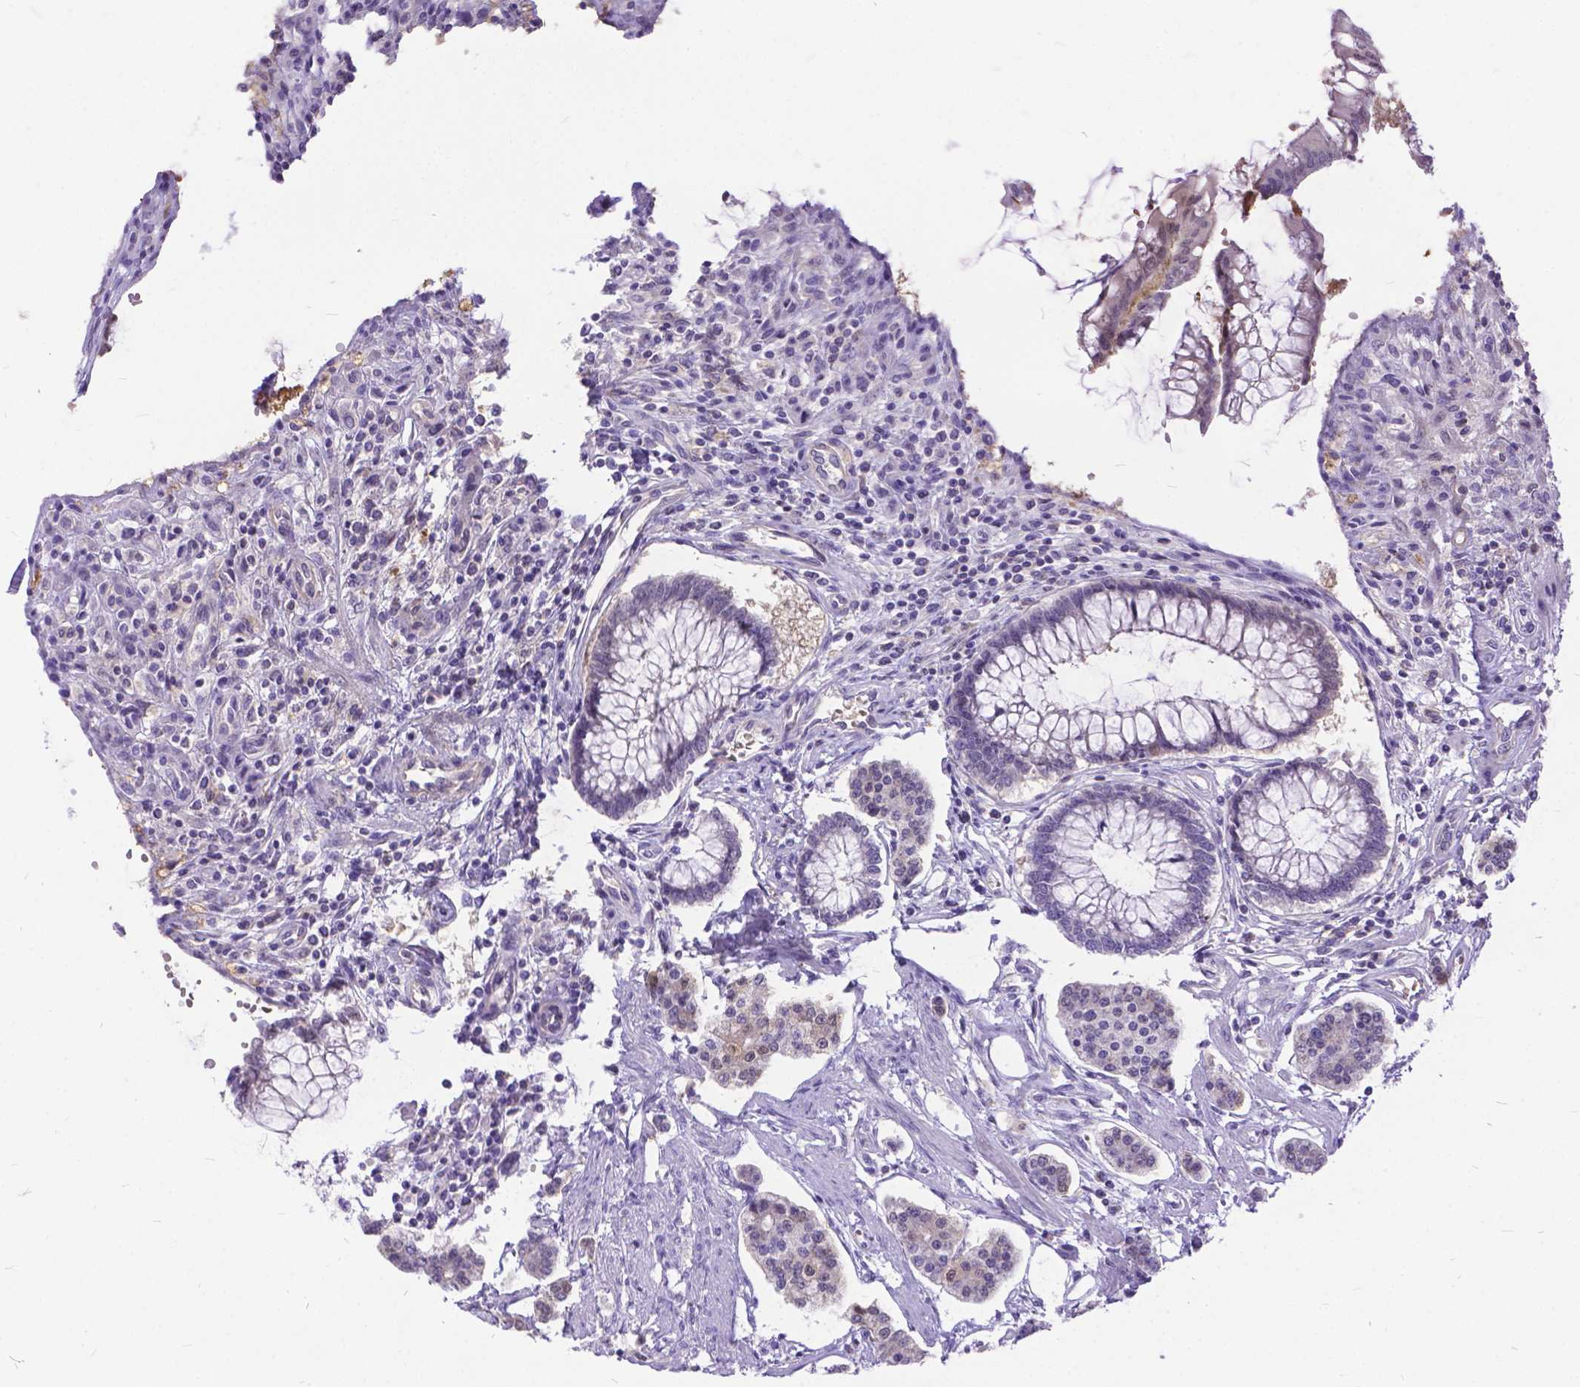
{"staining": {"intensity": "weak", "quantity": ">75%", "location": "cytoplasmic/membranous"}, "tissue": "carcinoid", "cell_type": "Tumor cells", "image_type": "cancer", "snomed": [{"axis": "morphology", "description": "Carcinoid, malignant, NOS"}, {"axis": "topography", "description": "Small intestine"}], "caption": "High-magnification brightfield microscopy of carcinoid stained with DAB (3,3'-diaminobenzidine) (brown) and counterstained with hematoxylin (blue). tumor cells exhibit weak cytoplasmic/membranous positivity is present in approximately>75% of cells.", "gene": "TMEM169", "patient": {"sex": "female", "age": 65}}